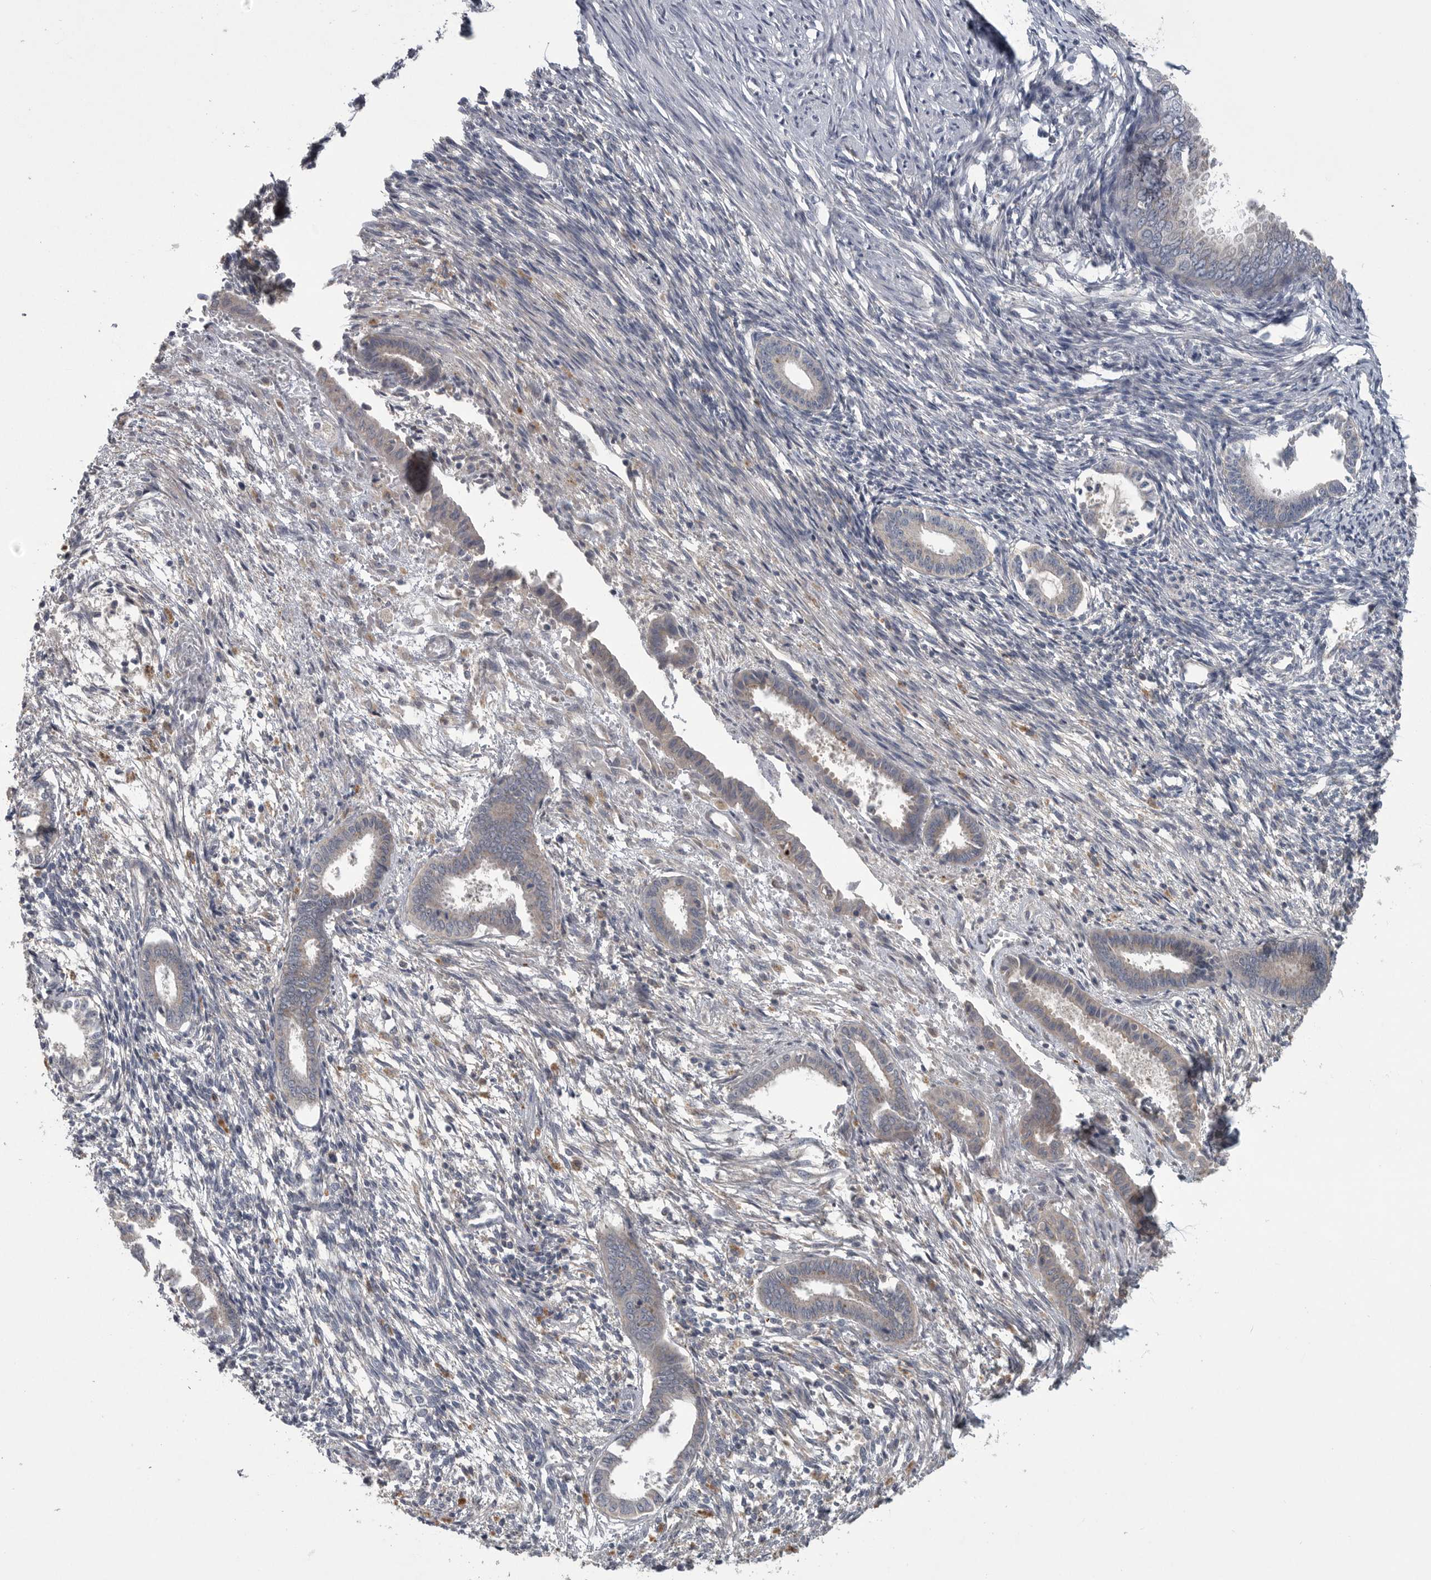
{"staining": {"intensity": "negative", "quantity": "none", "location": "none"}, "tissue": "endometrium", "cell_type": "Cells in endometrial stroma", "image_type": "normal", "snomed": [{"axis": "morphology", "description": "Normal tissue, NOS"}, {"axis": "topography", "description": "Endometrium"}], "caption": "An immunohistochemistry image of benign endometrium is shown. There is no staining in cells in endometrial stroma of endometrium.", "gene": "LAMTOR3", "patient": {"sex": "female", "age": 56}}